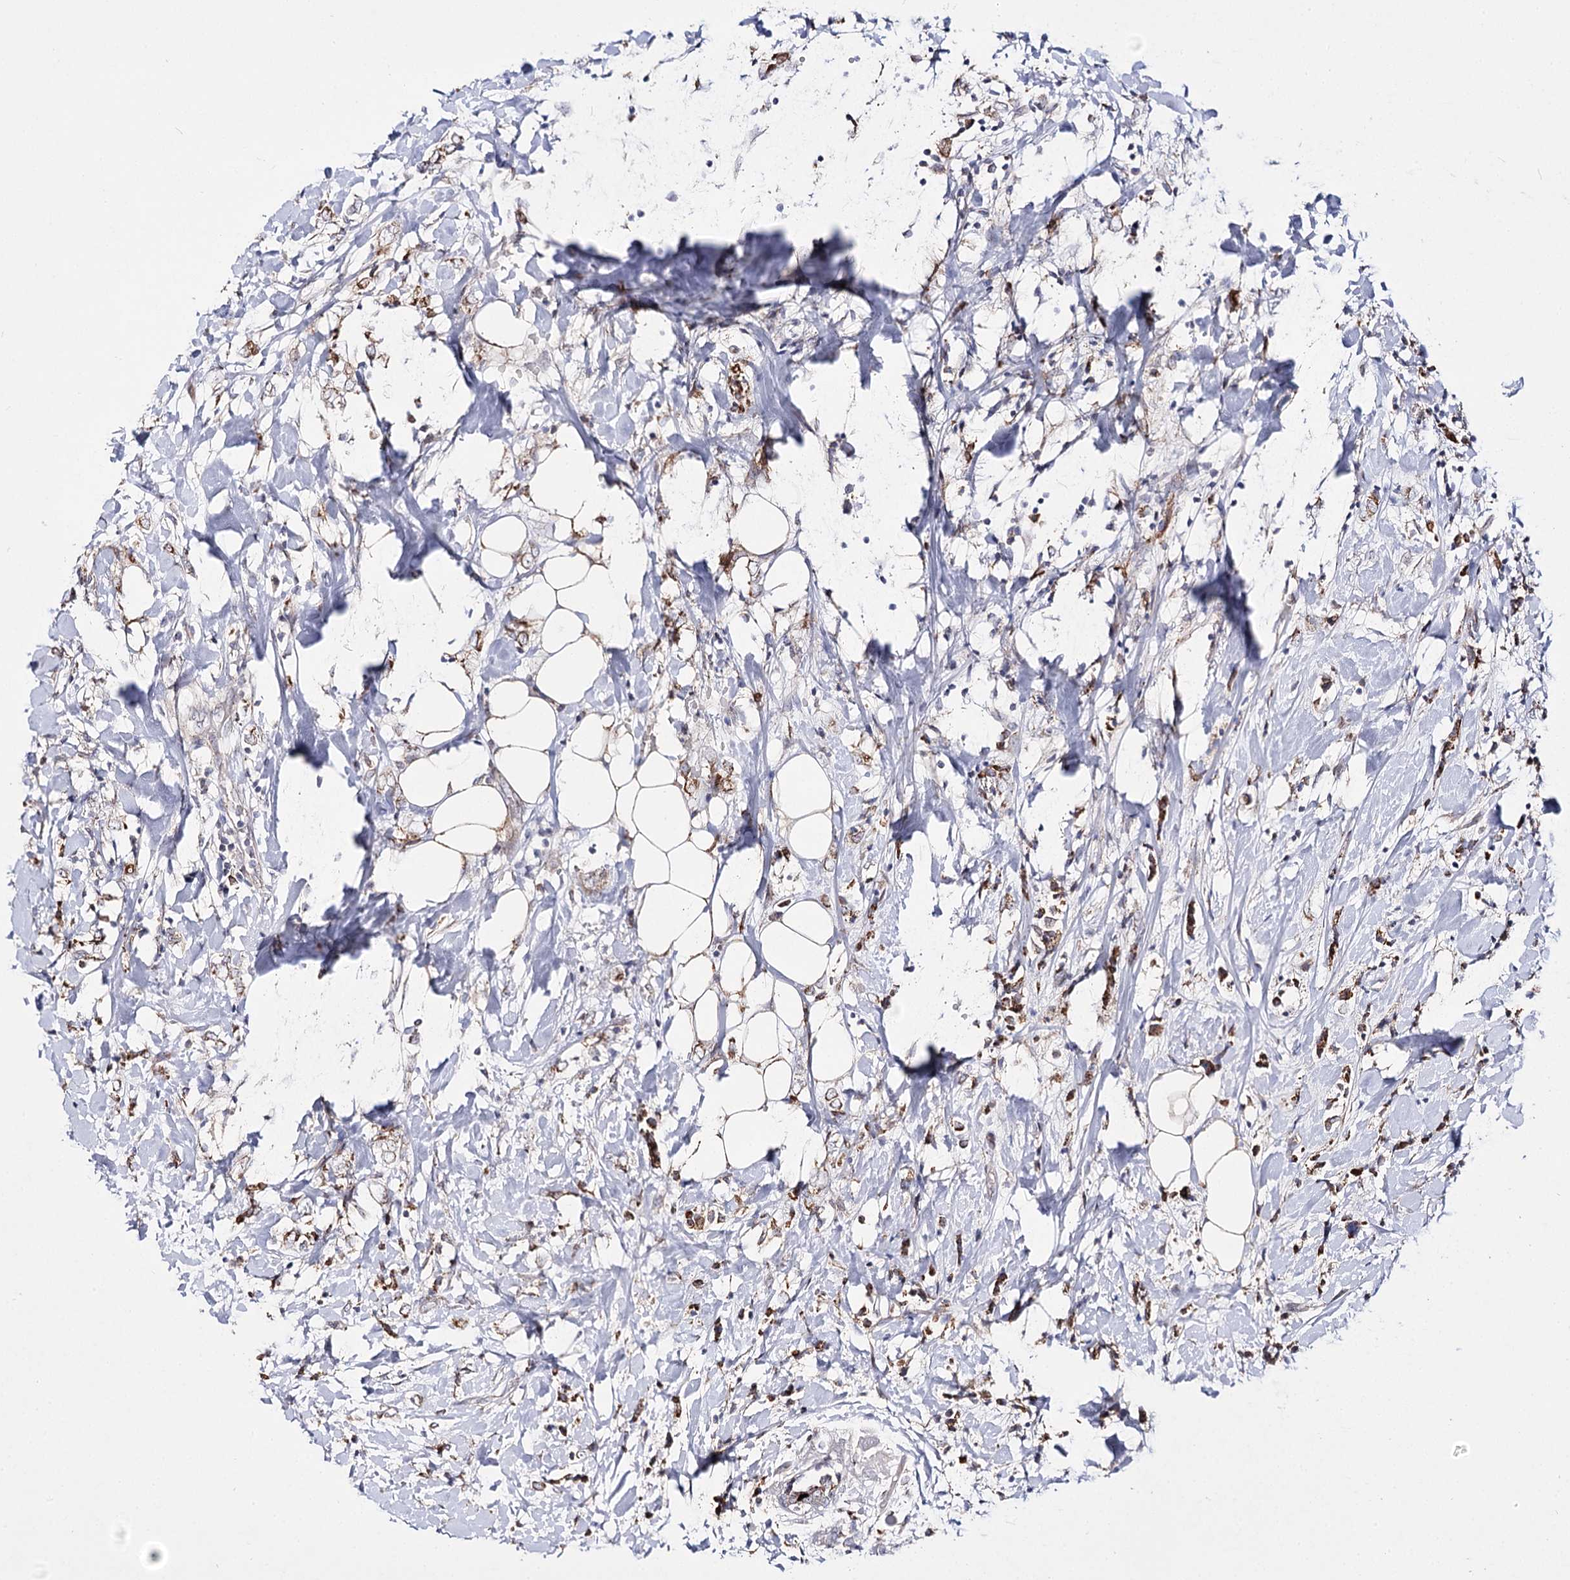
{"staining": {"intensity": "moderate", "quantity": "25%-75%", "location": "cytoplasmic/membranous"}, "tissue": "breast cancer", "cell_type": "Tumor cells", "image_type": "cancer", "snomed": [{"axis": "morphology", "description": "Normal tissue, NOS"}, {"axis": "morphology", "description": "Lobular carcinoma"}, {"axis": "topography", "description": "Breast"}], "caption": "Immunohistochemical staining of human breast lobular carcinoma demonstrates medium levels of moderate cytoplasmic/membranous protein staining in about 25%-75% of tumor cells. The staining is performed using DAB (3,3'-diaminobenzidine) brown chromogen to label protein expression. The nuclei are counter-stained blue using hematoxylin.", "gene": "C11orf80", "patient": {"sex": "female", "age": 47}}